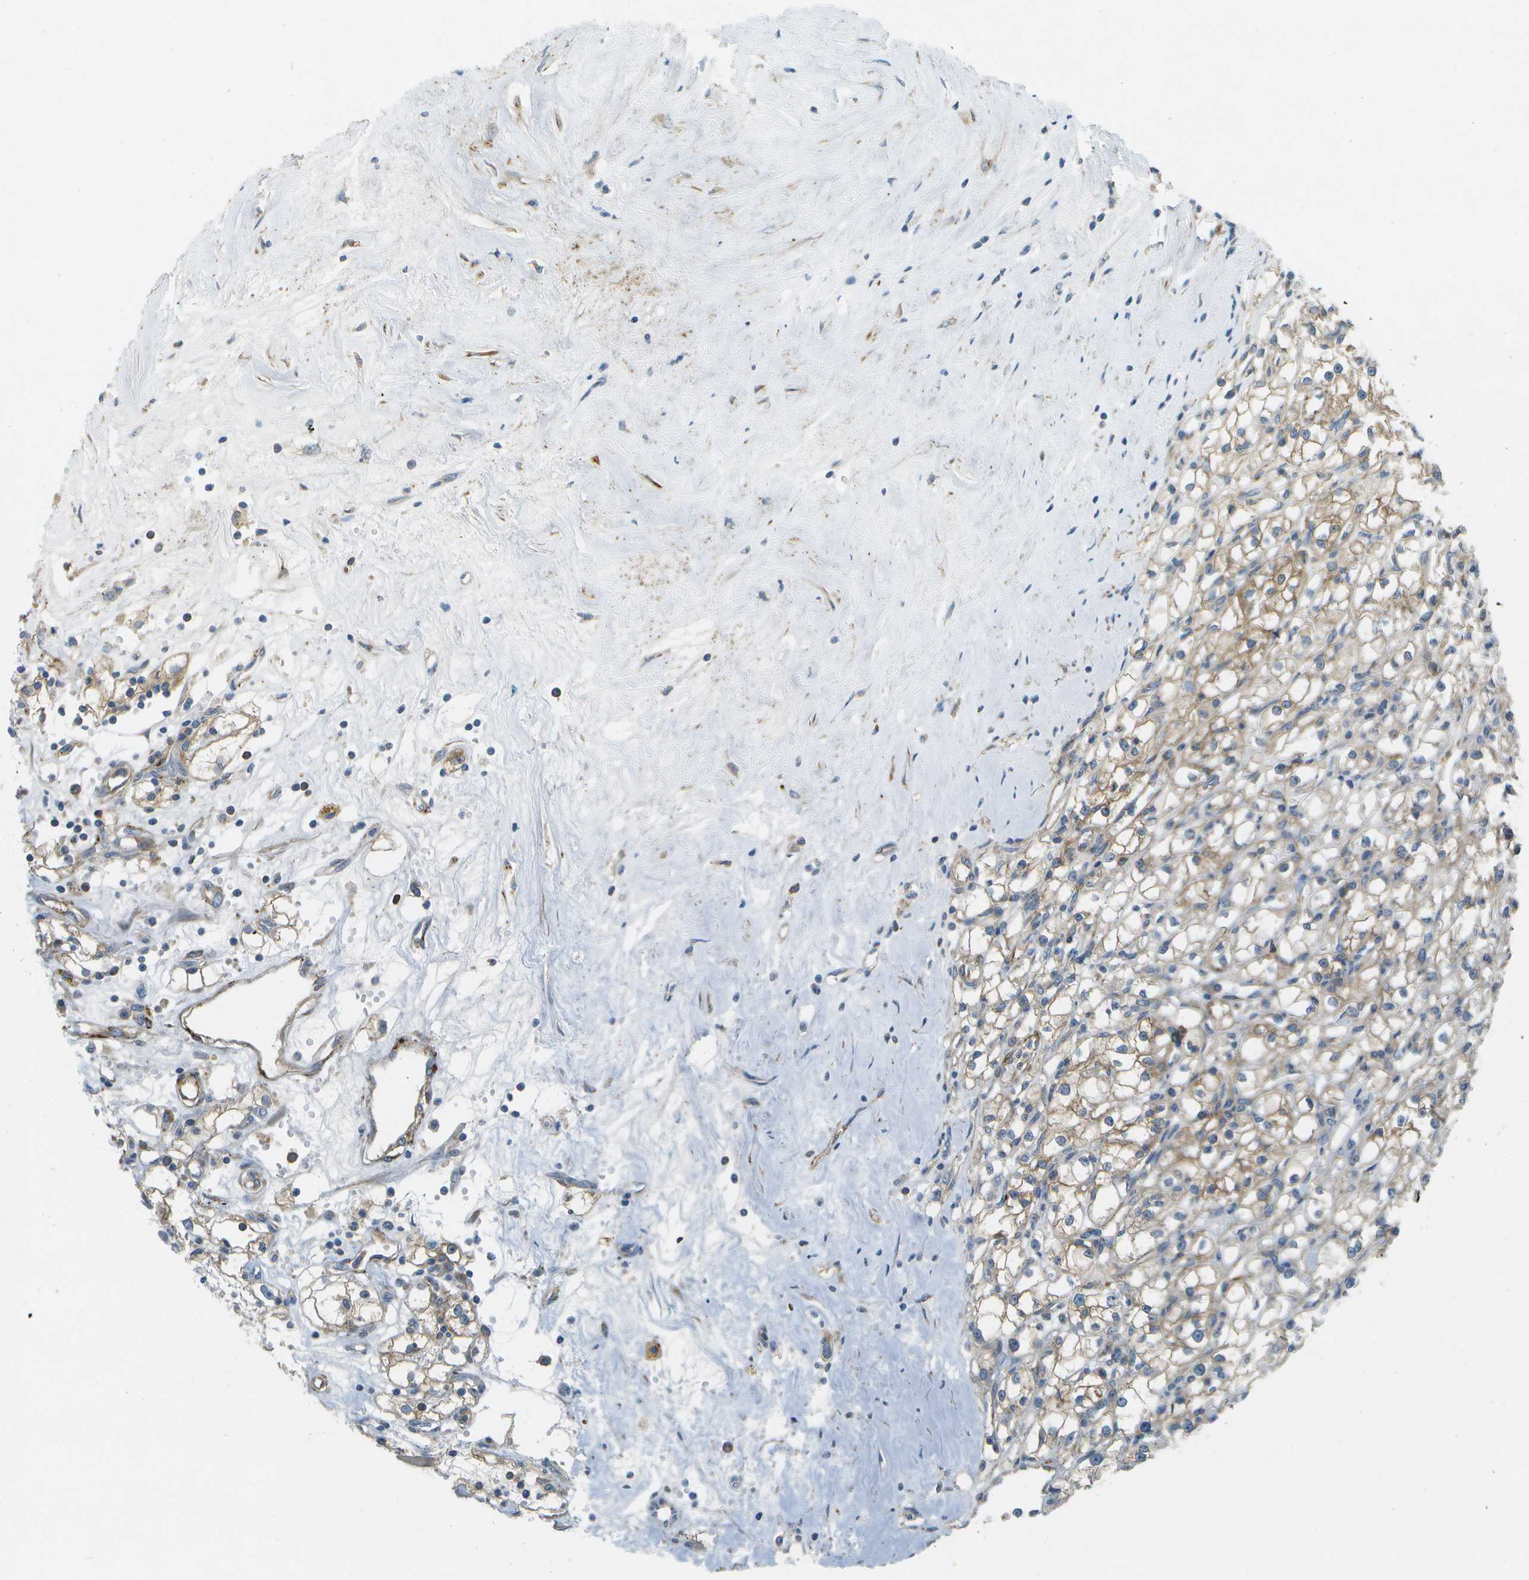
{"staining": {"intensity": "weak", "quantity": ">75%", "location": "cytoplasmic/membranous"}, "tissue": "renal cancer", "cell_type": "Tumor cells", "image_type": "cancer", "snomed": [{"axis": "morphology", "description": "Adenocarcinoma, NOS"}, {"axis": "topography", "description": "Kidney"}], "caption": "Human renal cancer (adenocarcinoma) stained with a brown dye reveals weak cytoplasmic/membranous positive positivity in approximately >75% of tumor cells.", "gene": "WNK2", "patient": {"sex": "male", "age": 56}}